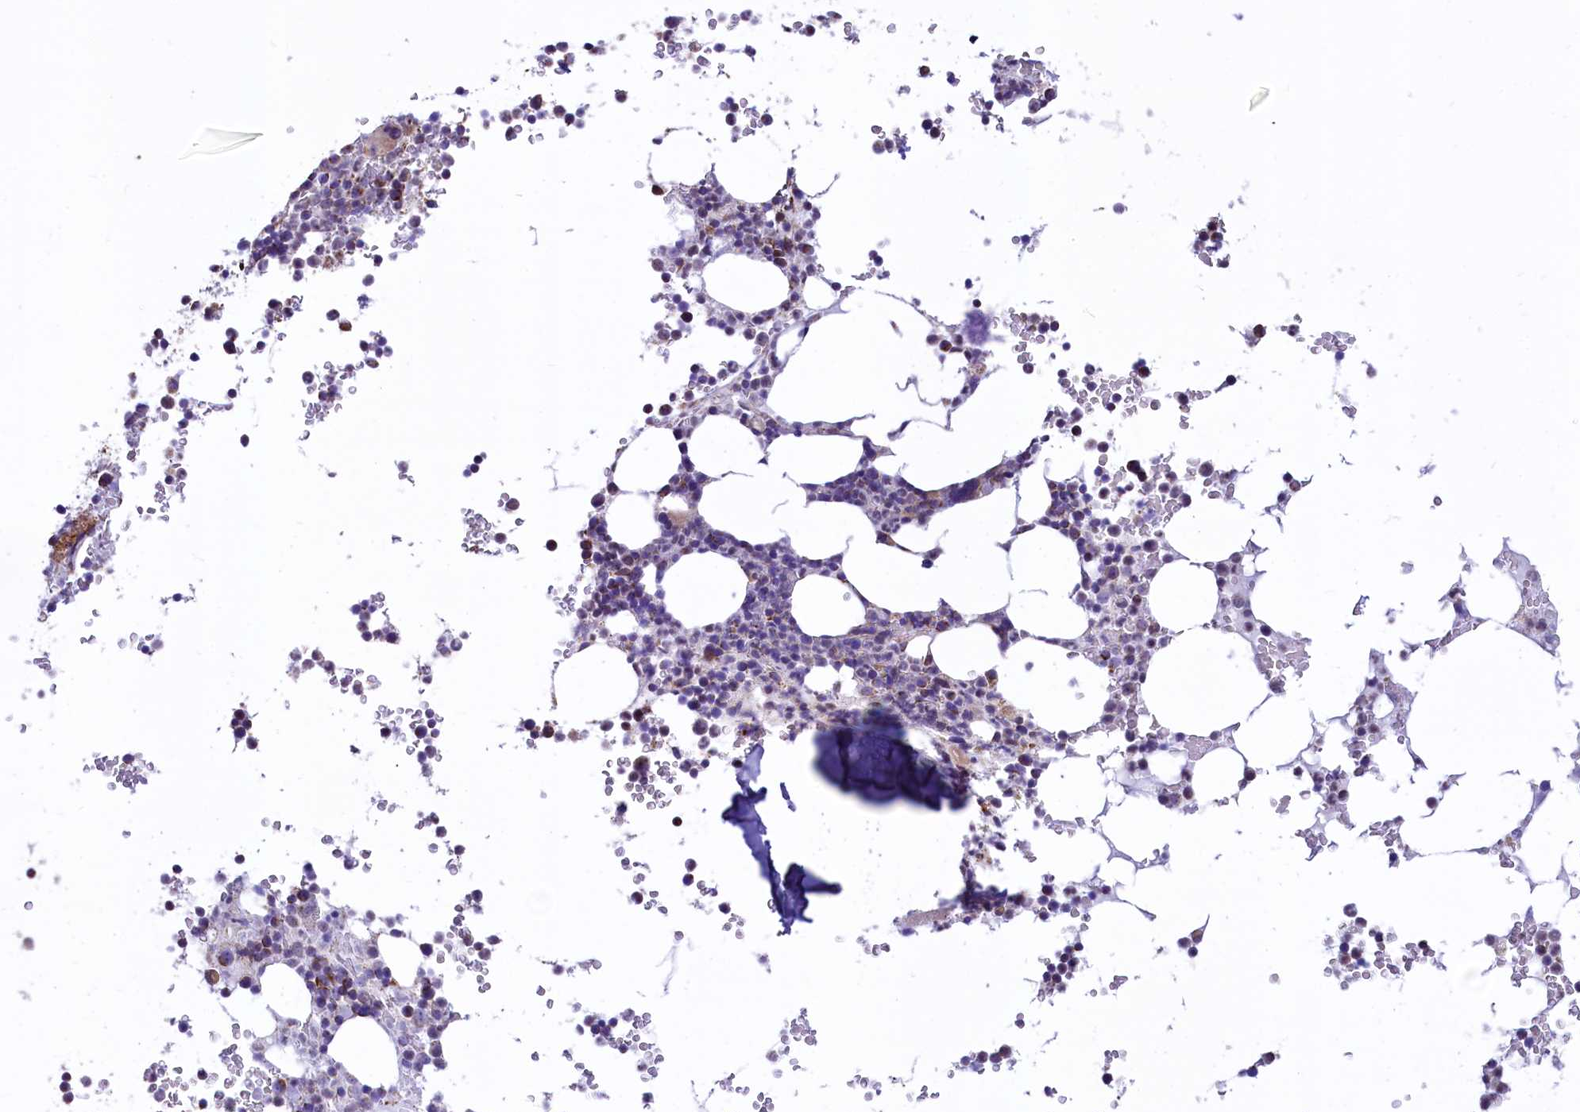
{"staining": {"intensity": "moderate", "quantity": "<25%", "location": "cytoplasmic/membranous"}, "tissue": "bone marrow", "cell_type": "Hematopoietic cells", "image_type": "normal", "snomed": [{"axis": "morphology", "description": "Normal tissue, NOS"}, {"axis": "topography", "description": "Bone marrow"}], "caption": "Human bone marrow stained for a protein (brown) exhibits moderate cytoplasmic/membranous positive positivity in approximately <25% of hematopoietic cells.", "gene": "VWCE", "patient": {"sex": "male", "age": 58}}